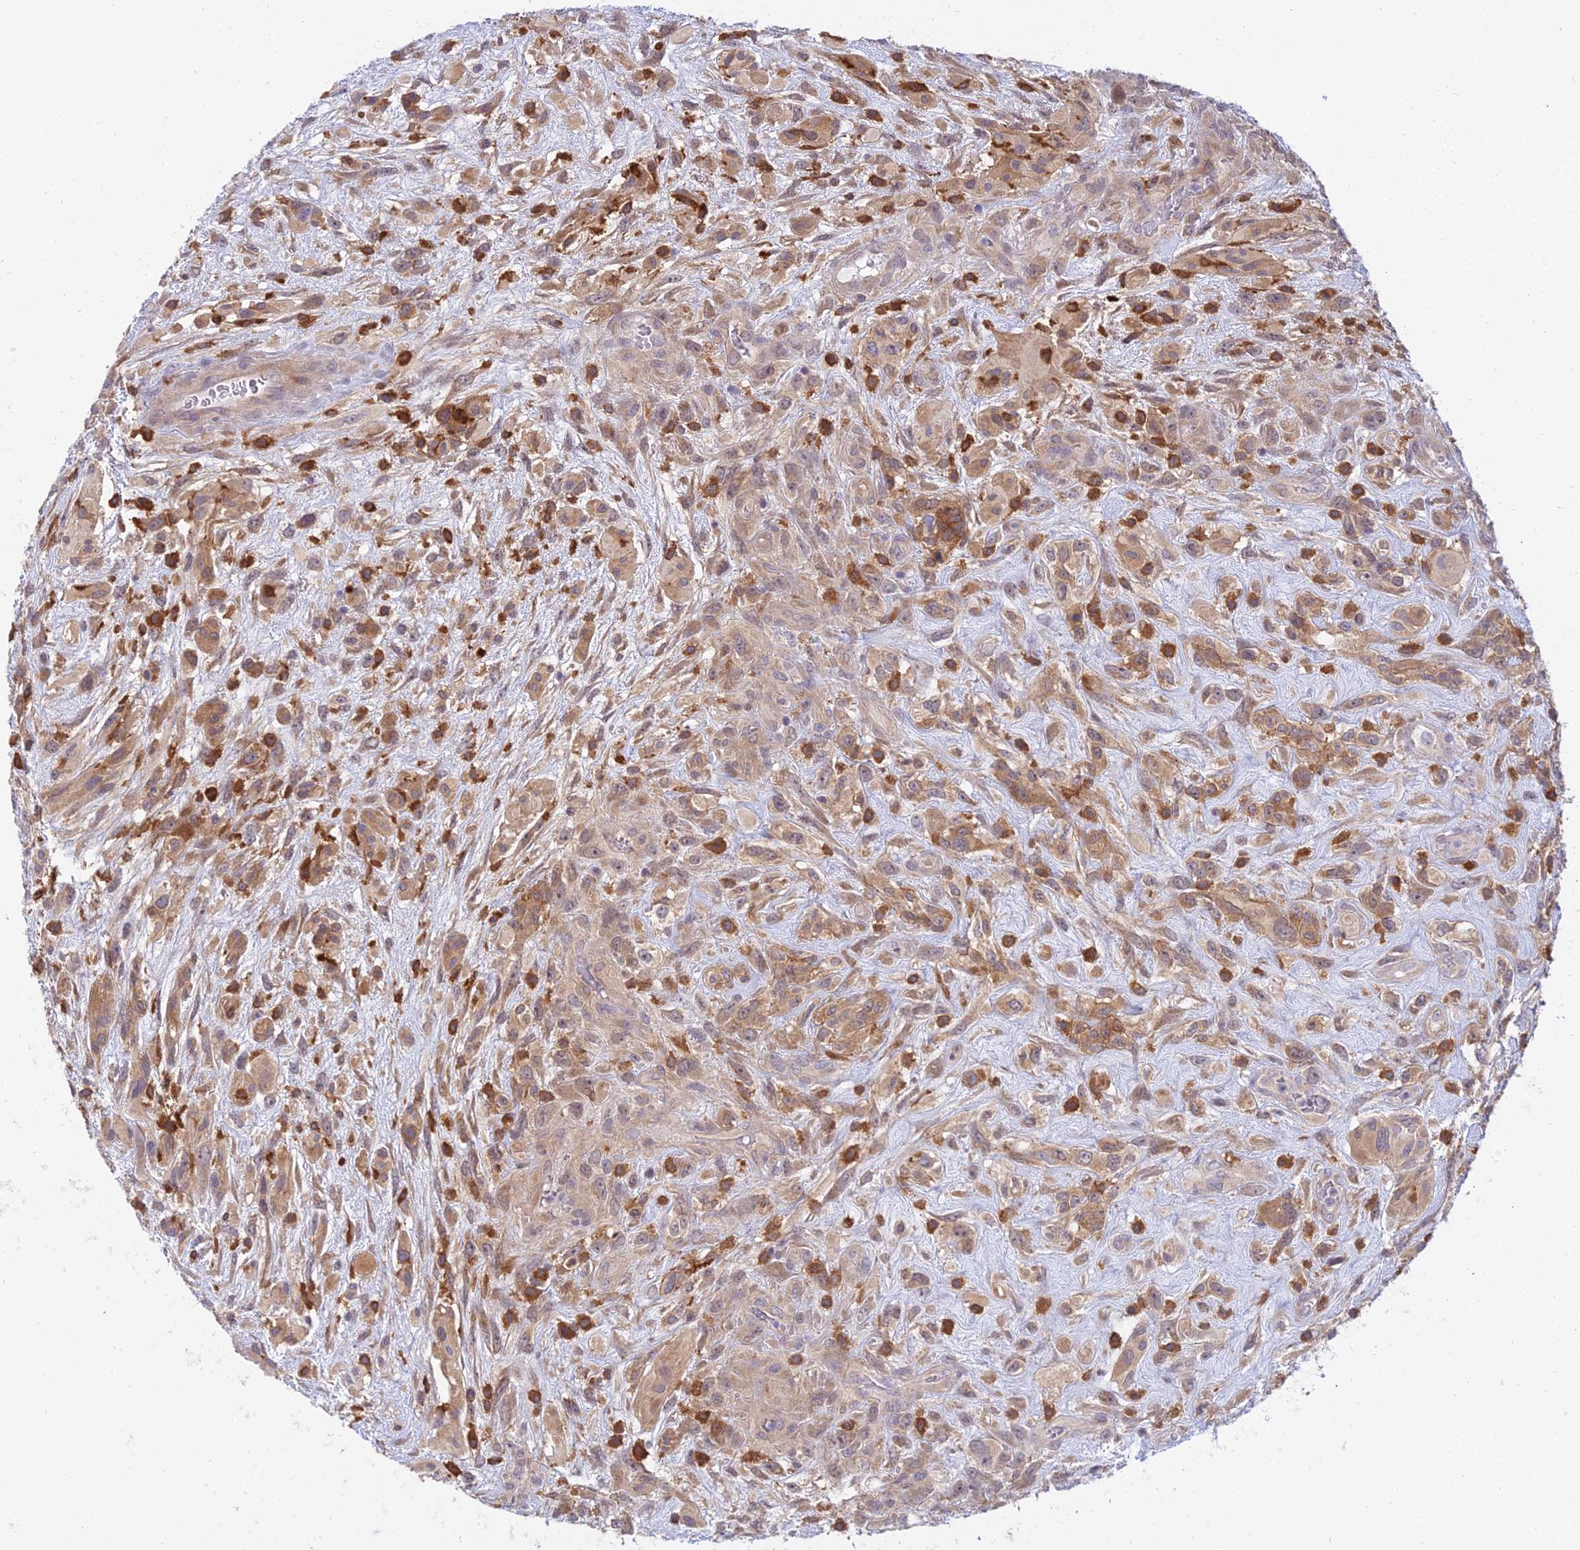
{"staining": {"intensity": "weak", "quantity": "25%-75%", "location": "cytoplasmic/membranous"}, "tissue": "glioma", "cell_type": "Tumor cells", "image_type": "cancer", "snomed": [{"axis": "morphology", "description": "Glioma, malignant, High grade"}, {"axis": "topography", "description": "Brain"}], "caption": "Malignant glioma (high-grade) tissue displays weak cytoplasmic/membranous staining in approximately 25%-75% of tumor cells, visualized by immunohistochemistry.", "gene": "UBE2G1", "patient": {"sex": "male", "age": 61}}